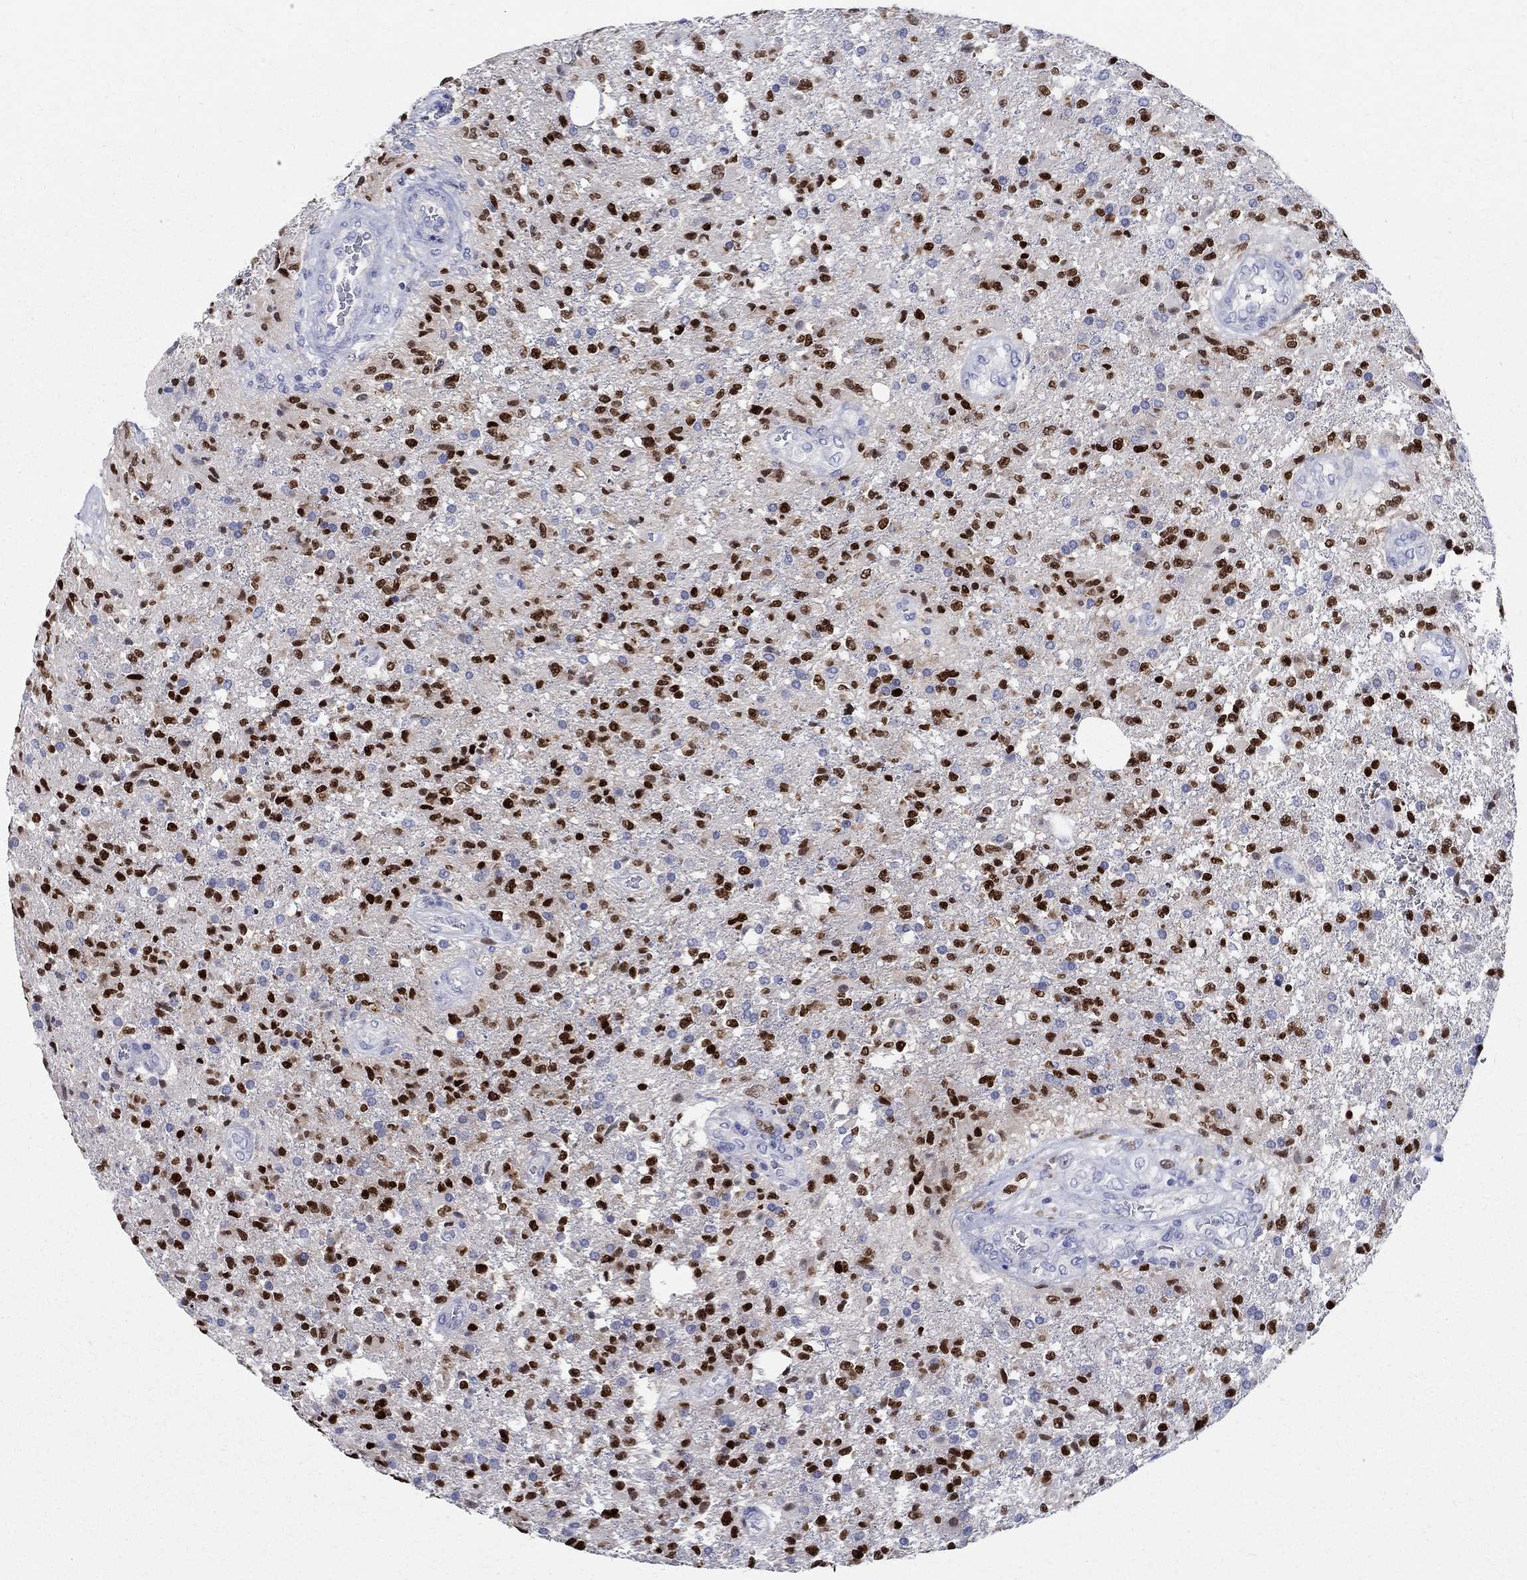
{"staining": {"intensity": "strong", "quantity": "25%-75%", "location": "nuclear"}, "tissue": "glioma", "cell_type": "Tumor cells", "image_type": "cancer", "snomed": [{"axis": "morphology", "description": "Glioma, malignant, High grade"}, {"axis": "topography", "description": "Brain"}], "caption": "Glioma tissue reveals strong nuclear staining in approximately 25%-75% of tumor cells, visualized by immunohistochemistry.", "gene": "SOX2", "patient": {"sex": "male", "age": 56}}